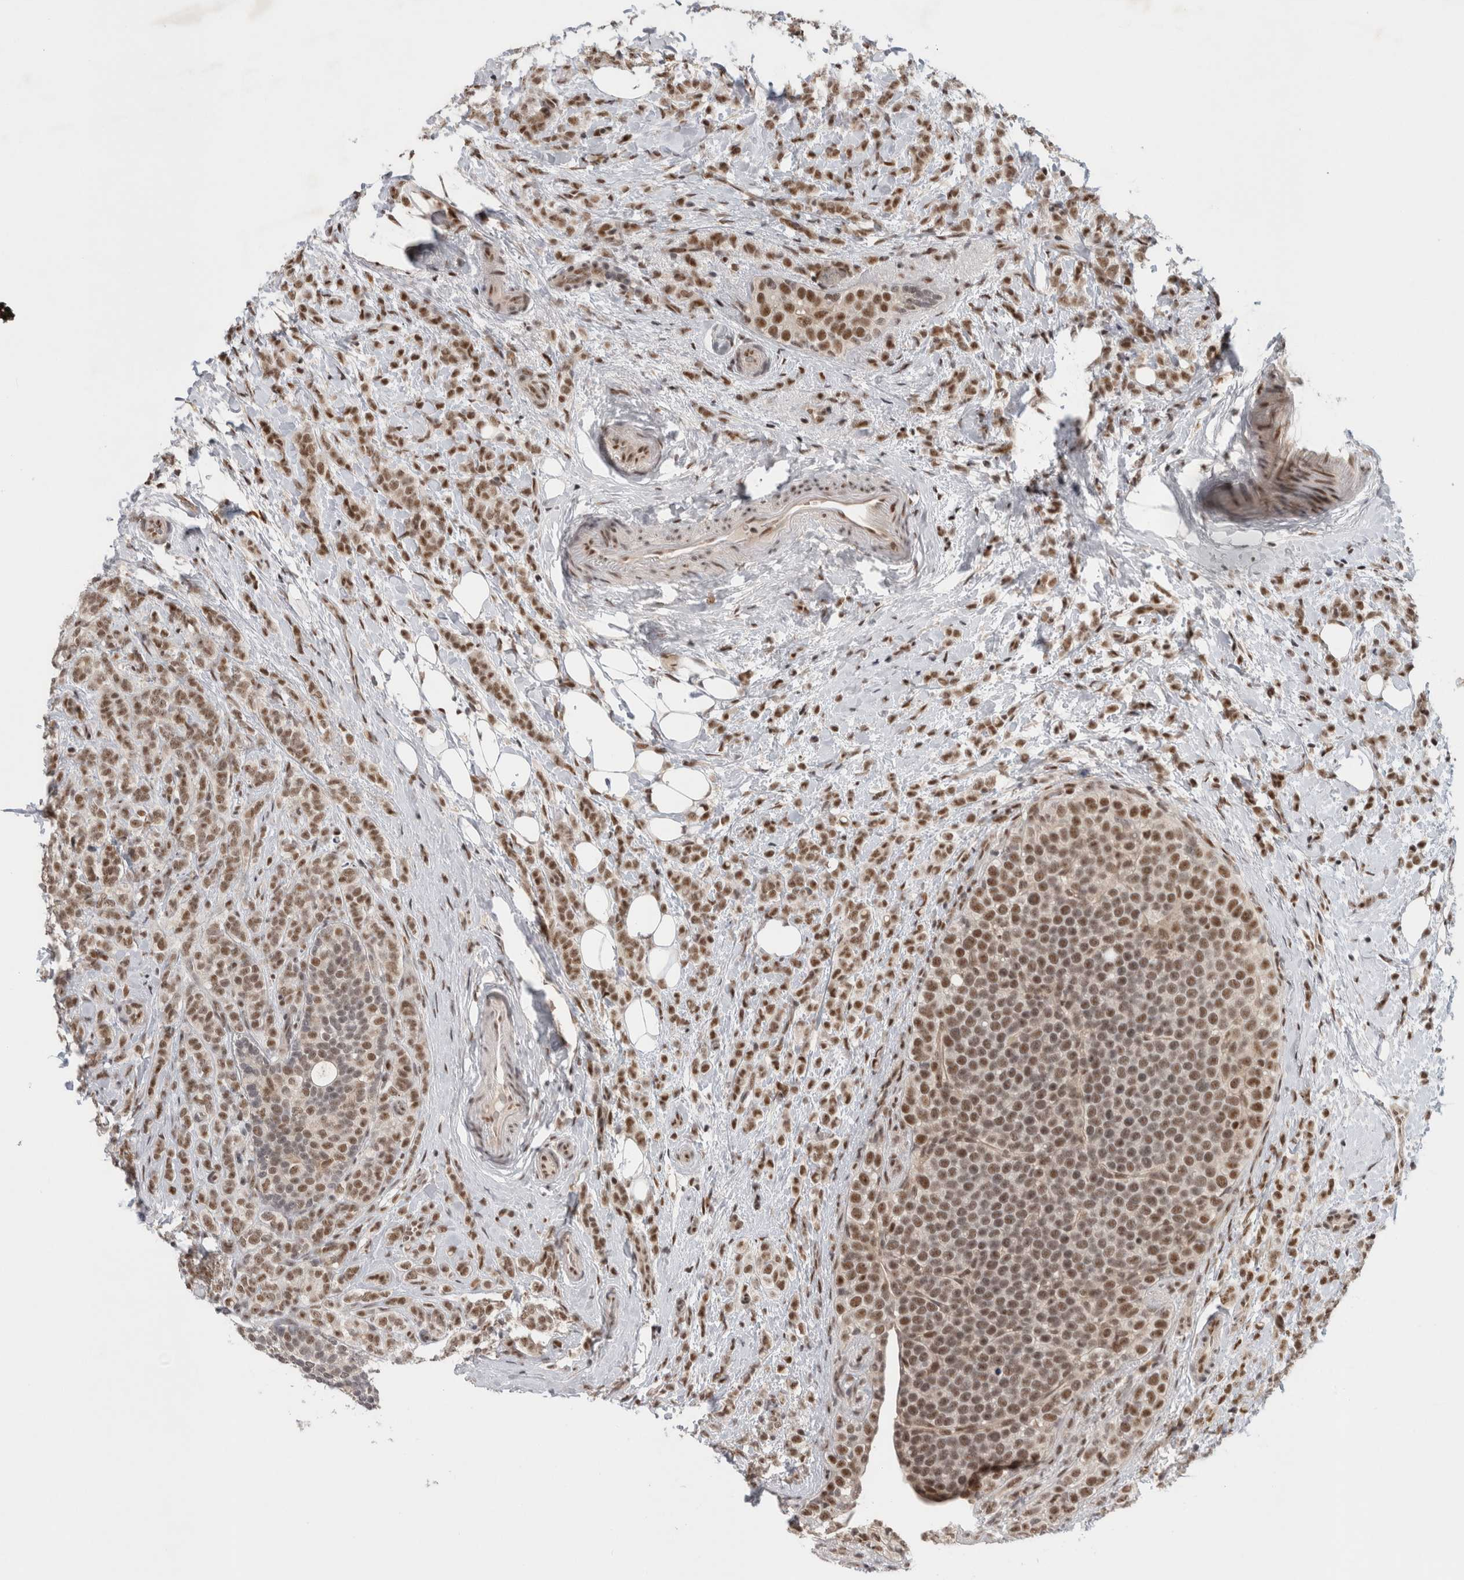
{"staining": {"intensity": "moderate", "quantity": ">75%", "location": "nuclear"}, "tissue": "breast cancer", "cell_type": "Tumor cells", "image_type": "cancer", "snomed": [{"axis": "morphology", "description": "Lobular carcinoma"}, {"axis": "topography", "description": "Breast"}], "caption": "A histopathology image of breast cancer stained for a protein reveals moderate nuclear brown staining in tumor cells. The staining was performed using DAB (3,3'-diaminobenzidine), with brown indicating positive protein expression. Nuclei are stained blue with hematoxylin.", "gene": "HESX1", "patient": {"sex": "female", "age": 50}}